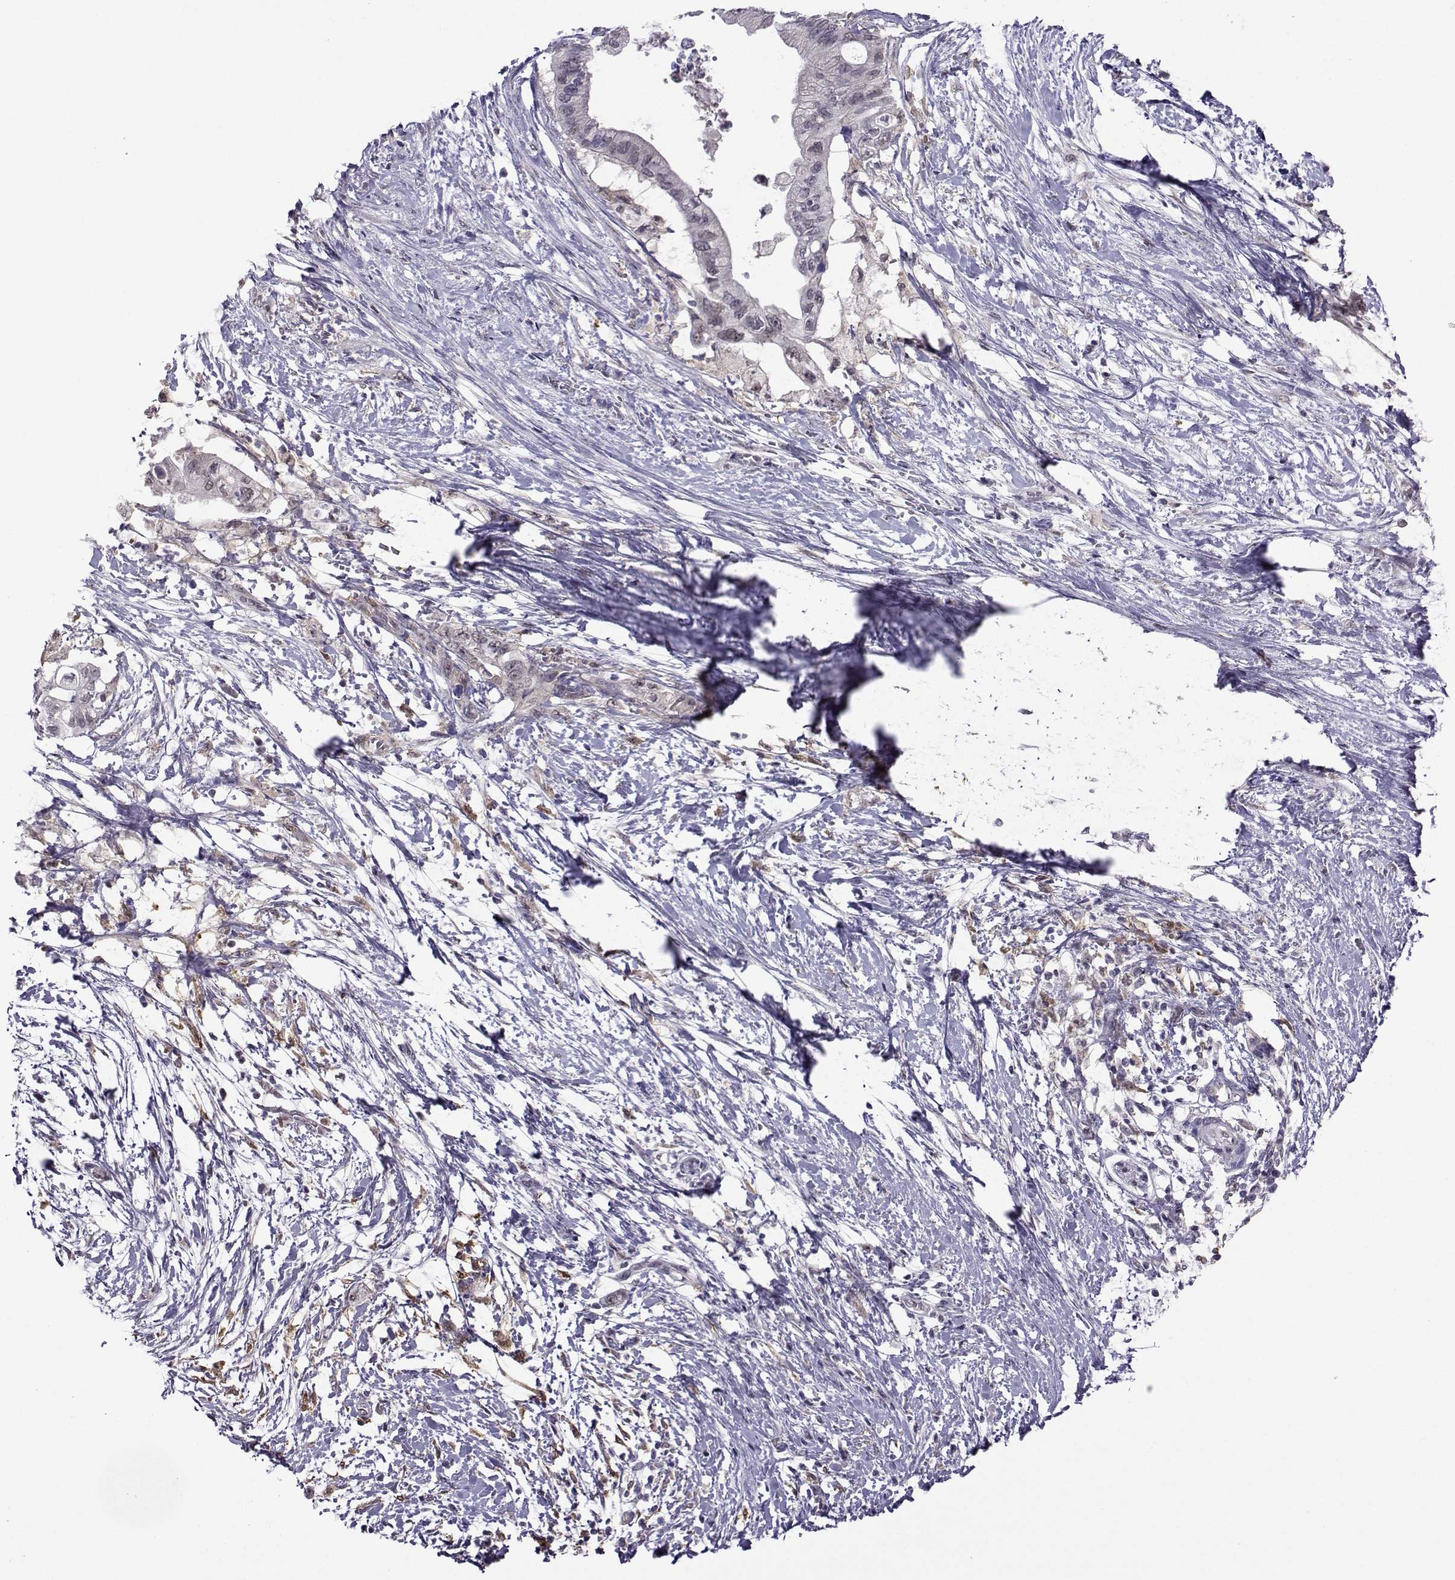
{"staining": {"intensity": "negative", "quantity": "none", "location": "none"}, "tissue": "pancreatic cancer", "cell_type": "Tumor cells", "image_type": "cancer", "snomed": [{"axis": "morphology", "description": "Adenocarcinoma, NOS"}, {"axis": "topography", "description": "Pancreas"}], "caption": "This is an IHC photomicrograph of human pancreatic cancer (adenocarcinoma). There is no expression in tumor cells.", "gene": "DDX20", "patient": {"sex": "female", "age": 72}}